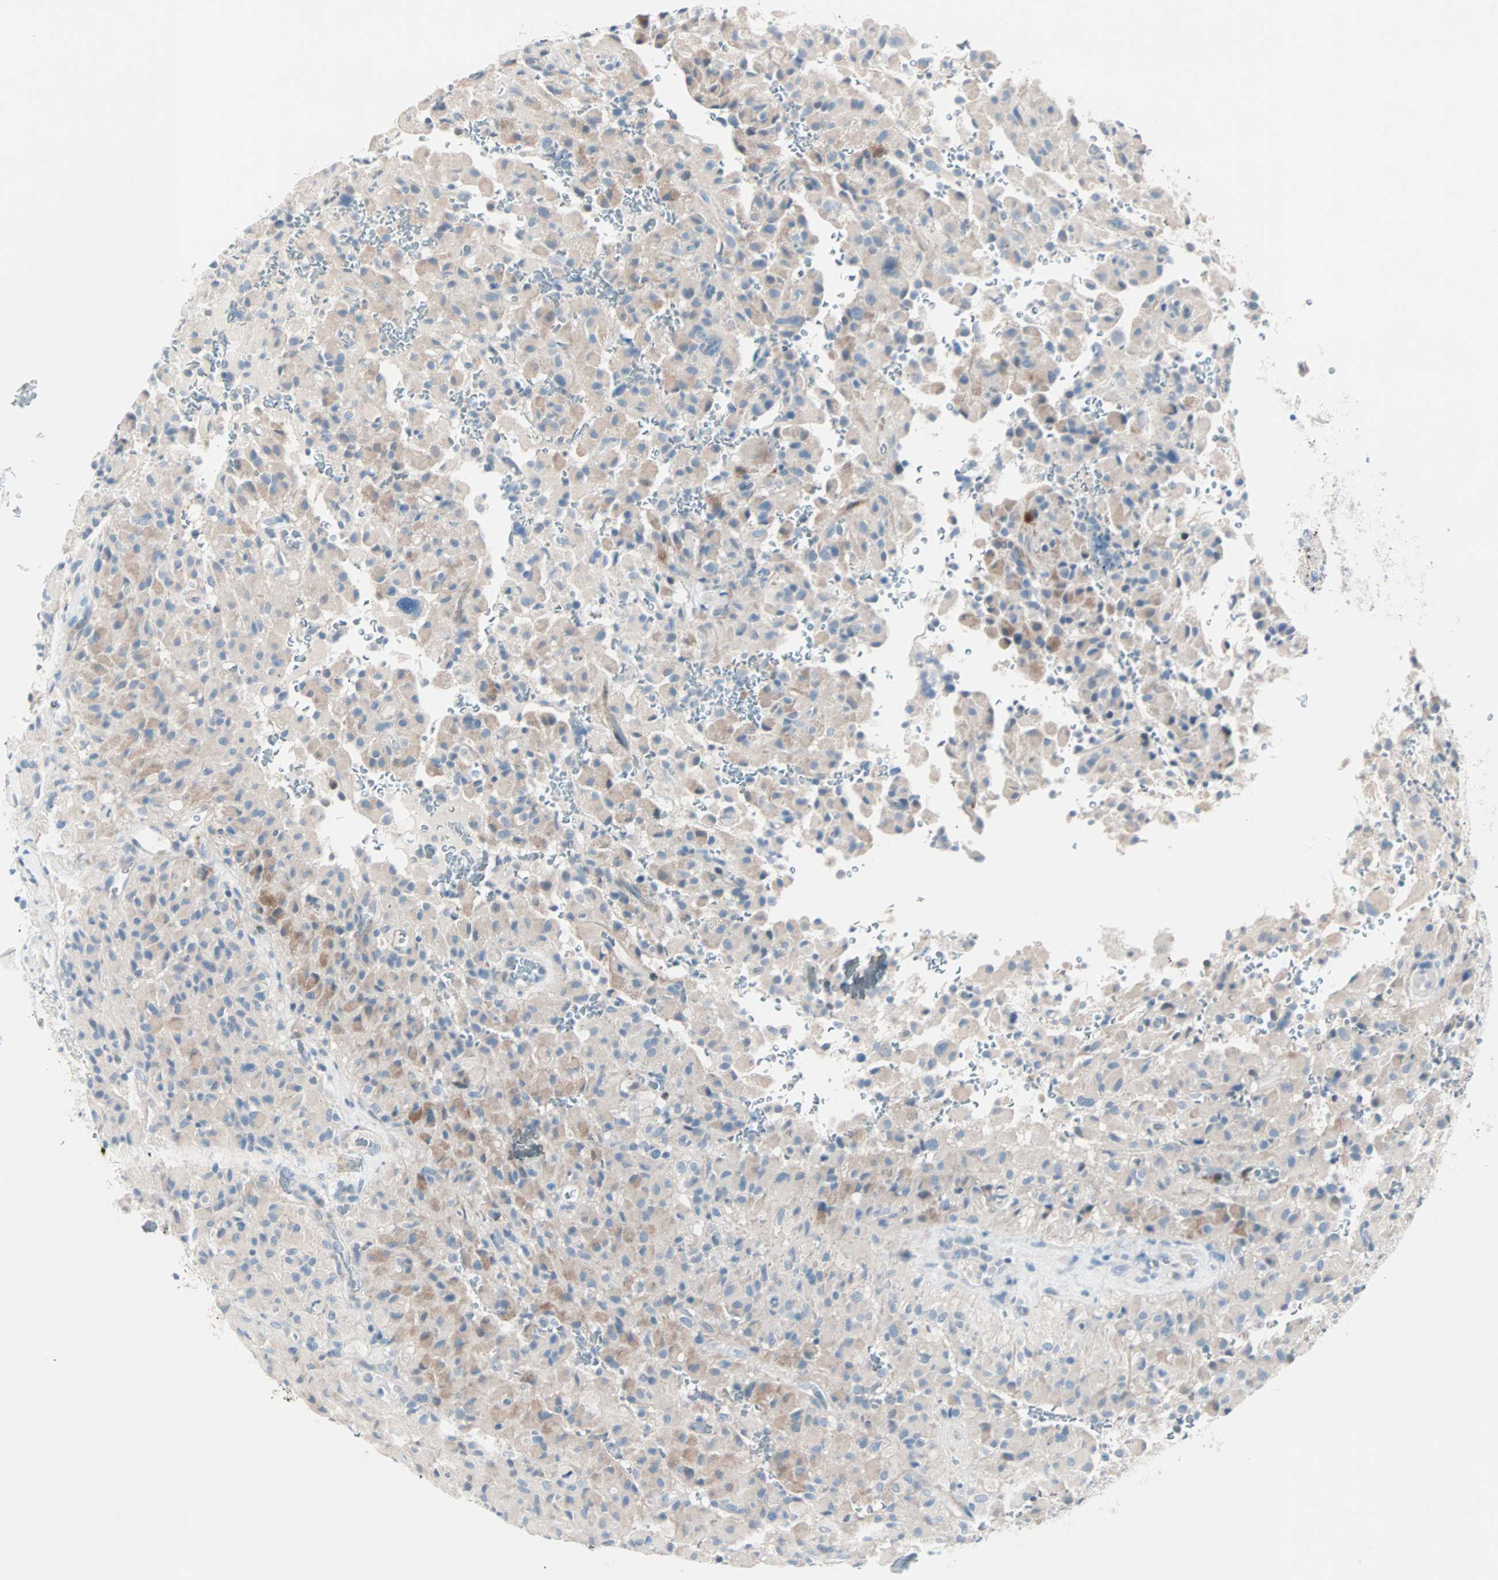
{"staining": {"intensity": "weak", "quantity": "25%-75%", "location": "cytoplasmic/membranous"}, "tissue": "glioma", "cell_type": "Tumor cells", "image_type": "cancer", "snomed": [{"axis": "morphology", "description": "Glioma, malignant, High grade"}, {"axis": "topography", "description": "Brain"}], "caption": "Approximately 25%-75% of tumor cells in malignant high-grade glioma demonstrate weak cytoplasmic/membranous protein staining as visualized by brown immunohistochemical staining.", "gene": "NEFH", "patient": {"sex": "male", "age": 71}}